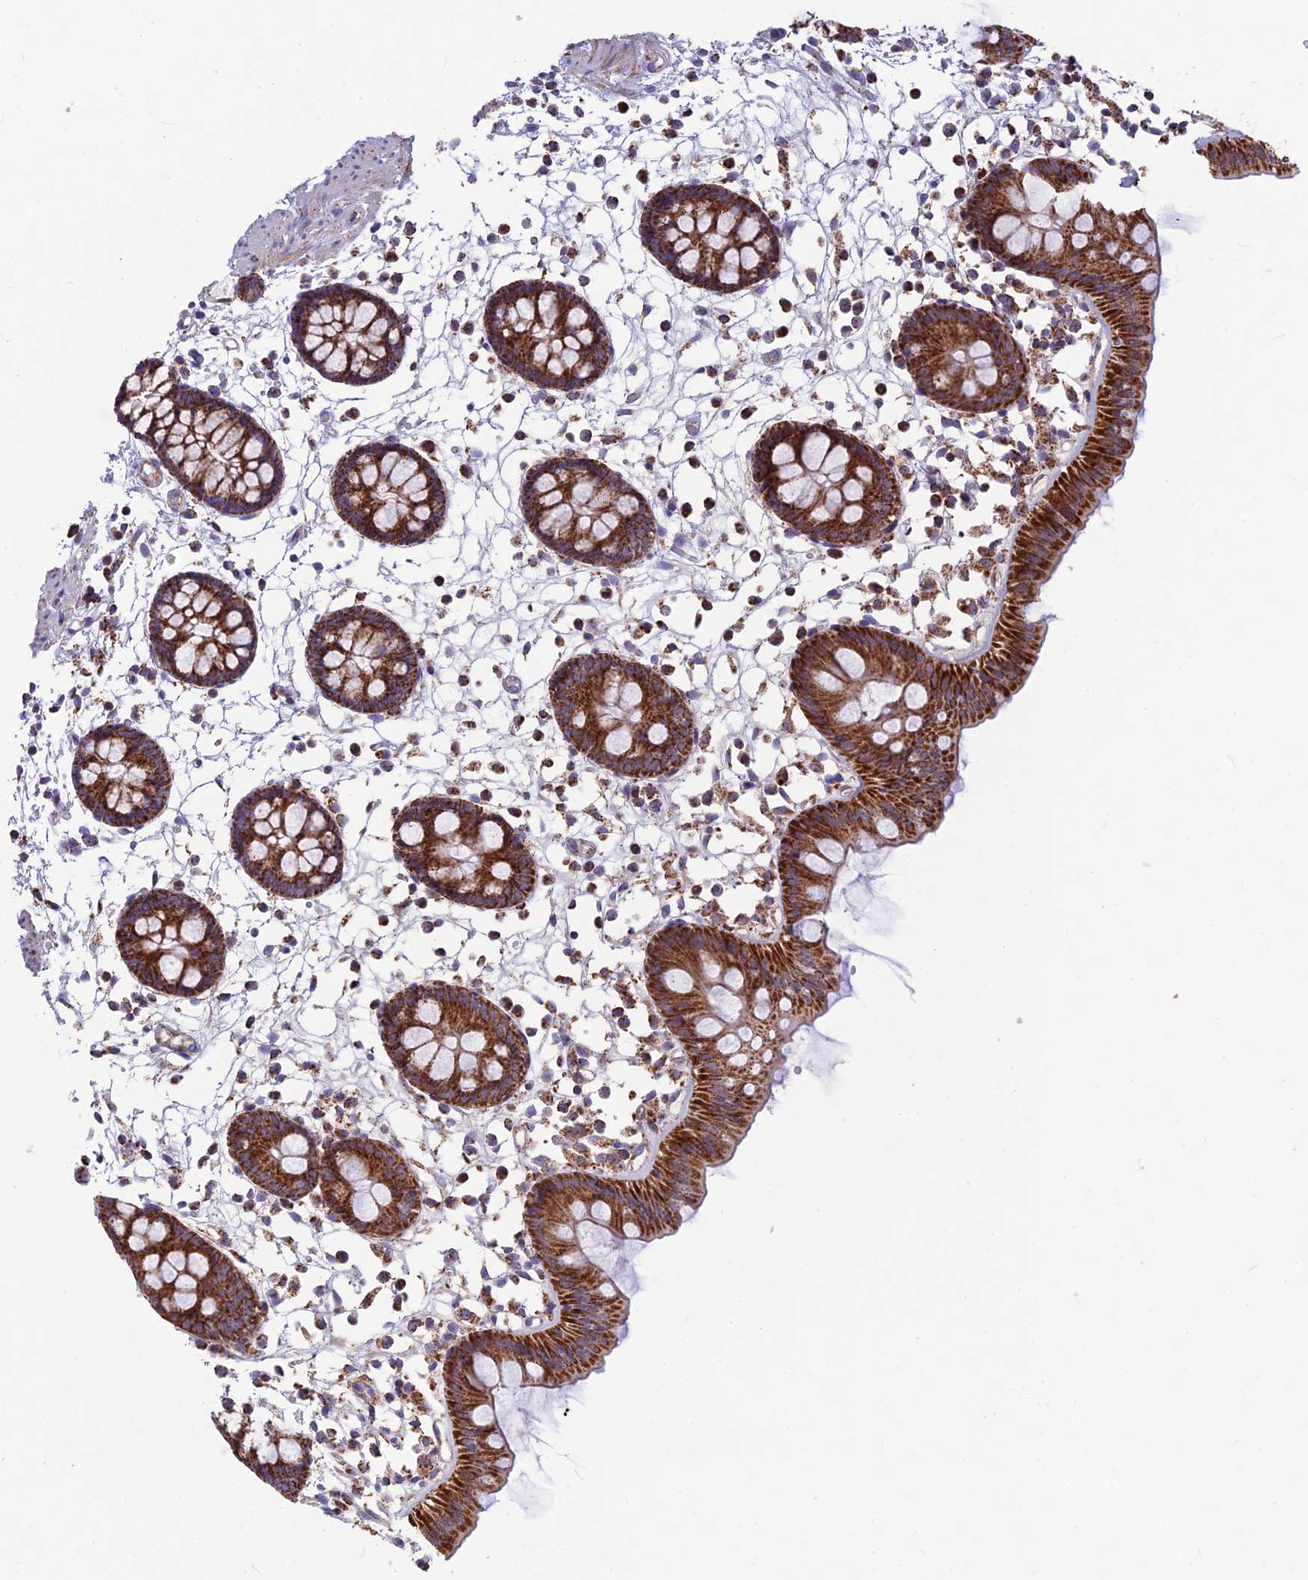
{"staining": {"intensity": "moderate", "quantity": ">75%", "location": "cytoplasmic/membranous"}, "tissue": "colon", "cell_type": "Endothelial cells", "image_type": "normal", "snomed": [{"axis": "morphology", "description": "Normal tissue, NOS"}, {"axis": "topography", "description": "Colon"}], "caption": "Moderate cytoplasmic/membranous protein staining is present in approximately >75% of endothelial cells in colon. The staining was performed using DAB to visualize the protein expression in brown, while the nuclei were stained in blue with hematoxylin (Magnification: 20x).", "gene": "CS", "patient": {"sex": "male", "age": 56}}